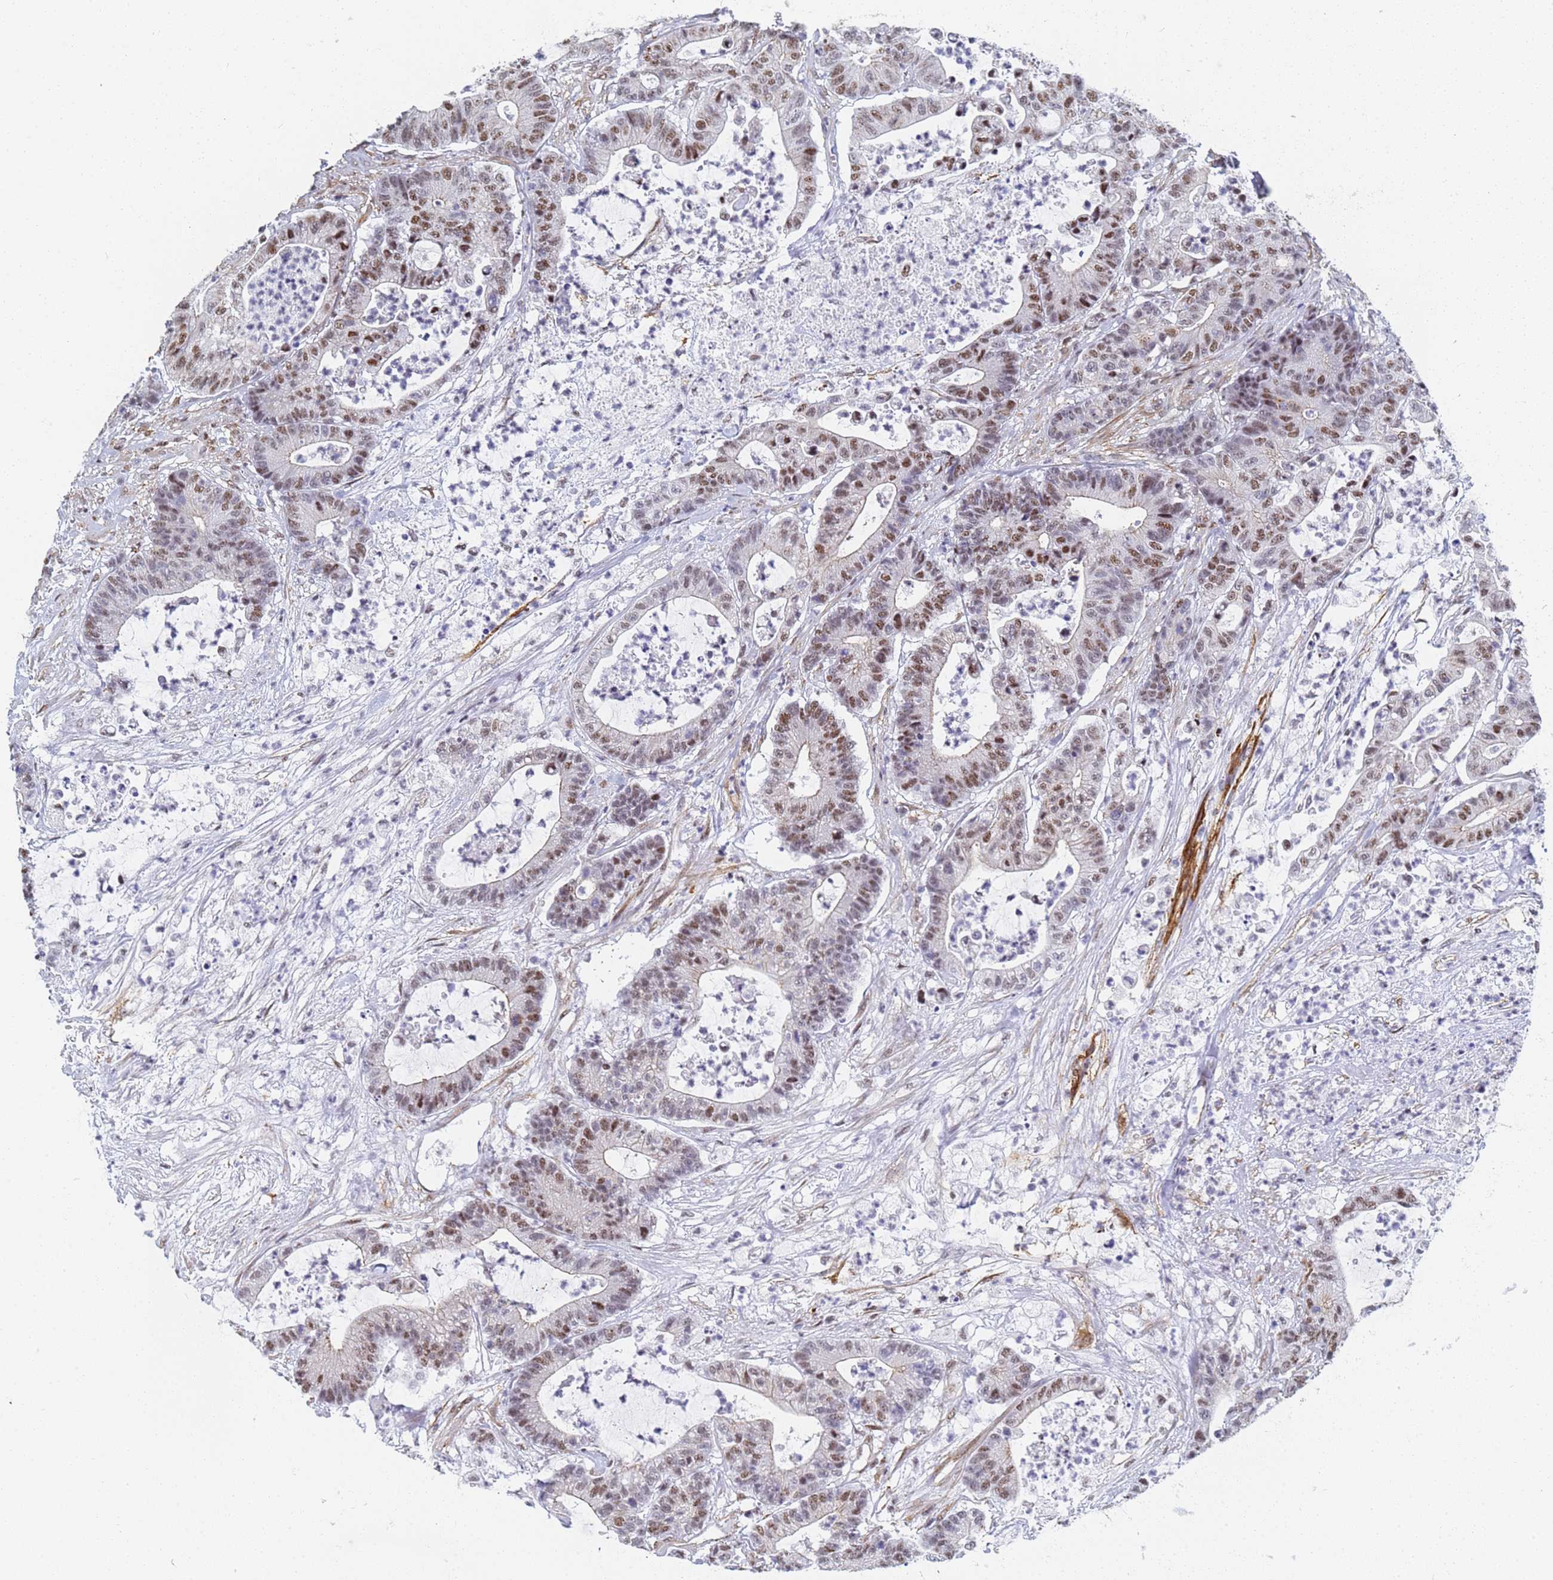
{"staining": {"intensity": "moderate", "quantity": ">75%", "location": "nuclear"}, "tissue": "colorectal cancer", "cell_type": "Tumor cells", "image_type": "cancer", "snomed": [{"axis": "morphology", "description": "Adenocarcinoma, NOS"}, {"axis": "topography", "description": "Colon"}], "caption": "Immunohistochemical staining of adenocarcinoma (colorectal) displays medium levels of moderate nuclear positivity in about >75% of tumor cells.", "gene": "PRRT4", "patient": {"sex": "female", "age": 84}}